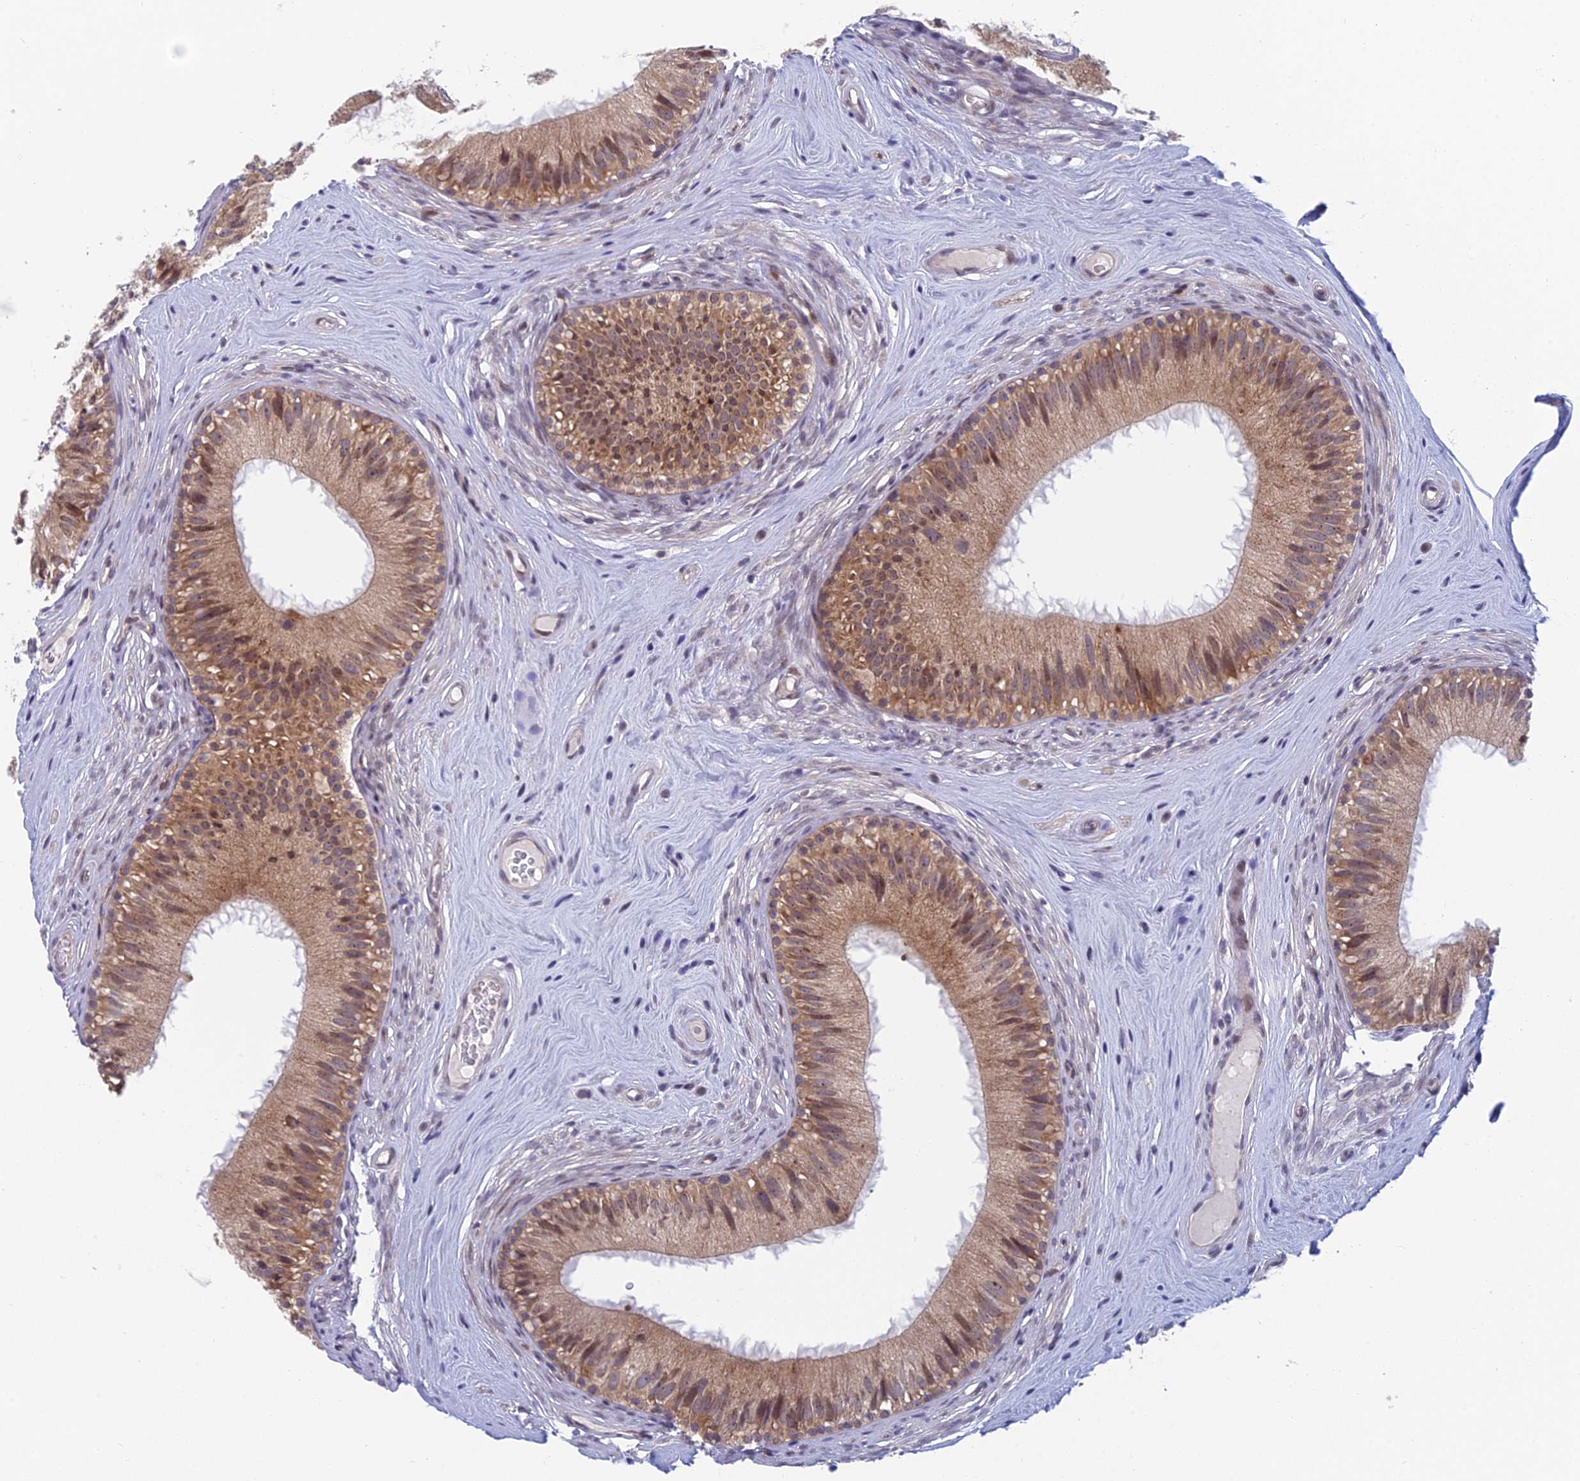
{"staining": {"intensity": "moderate", "quantity": "25%-75%", "location": "cytoplasmic/membranous"}, "tissue": "epididymis", "cell_type": "Glandular cells", "image_type": "normal", "snomed": [{"axis": "morphology", "description": "Normal tissue, NOS"}, {"axis": "topography", "description": "Epididymis"}], "caption": "Normal epididymis displays moderate cytoplasmic/membranous staining in about 25%-75% of glandular cells, visualized by immunohistochemistry.", "gene": "PPP1R26", "patient": {"sex": "male", "age": 45}}